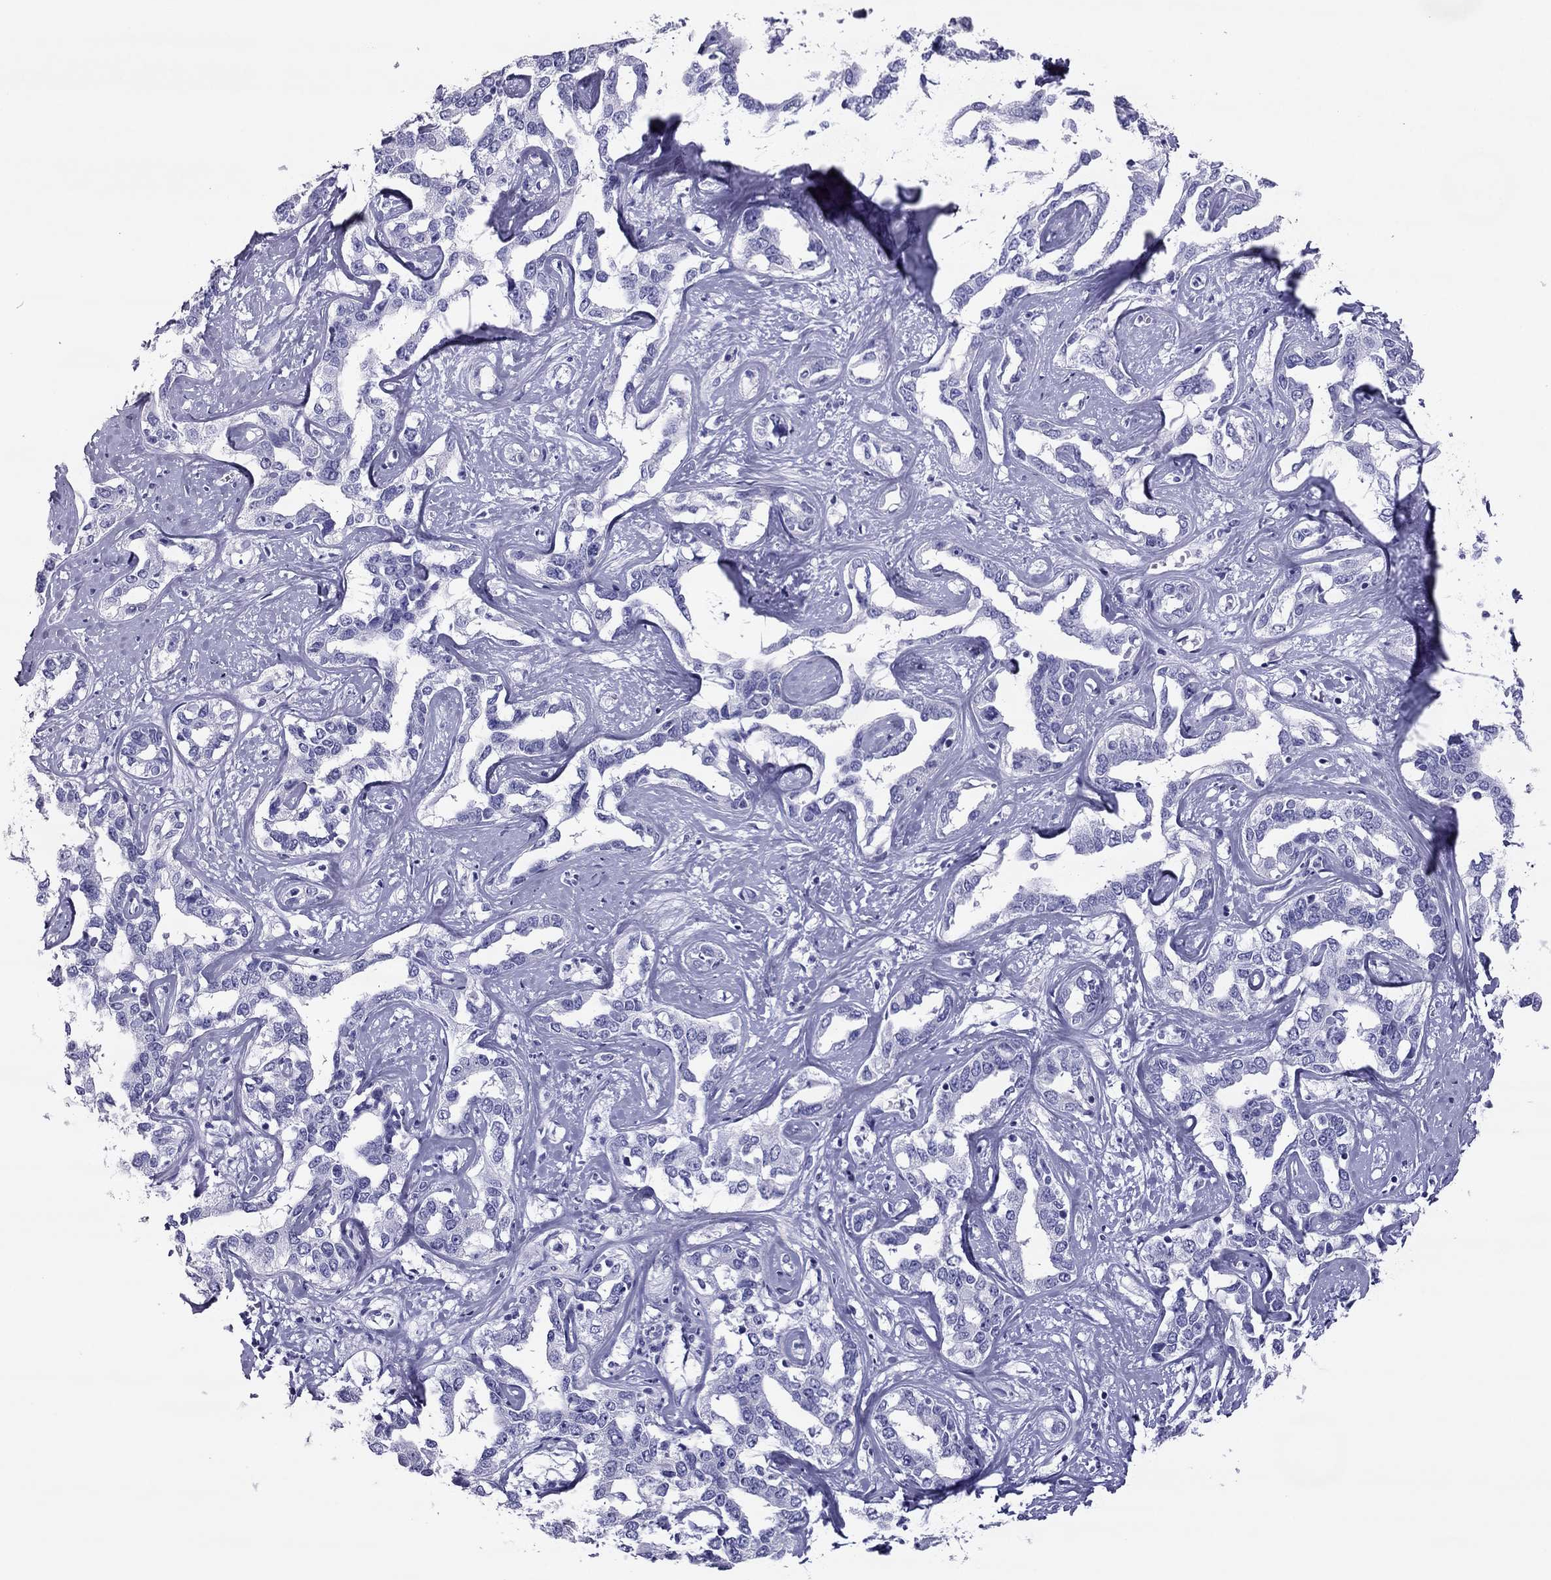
{"staining": {"intensity": "negative", "quantity": "none", "location": "none"}, "tissue": "liver cancer", "cell_type": "Tumor cells", "image_type": "cancer", "snomed": [{"axis": "morphology", "description": "Cholangiocarcinoma"}, {"axis": "topography", "description": "Liver"}], "caption": "Tumor cells are negative for brown protein staining in cholangiocarcinoma (liver).", "gene": "PDE6A", "patient": {"sex": "male", "age": 59}}